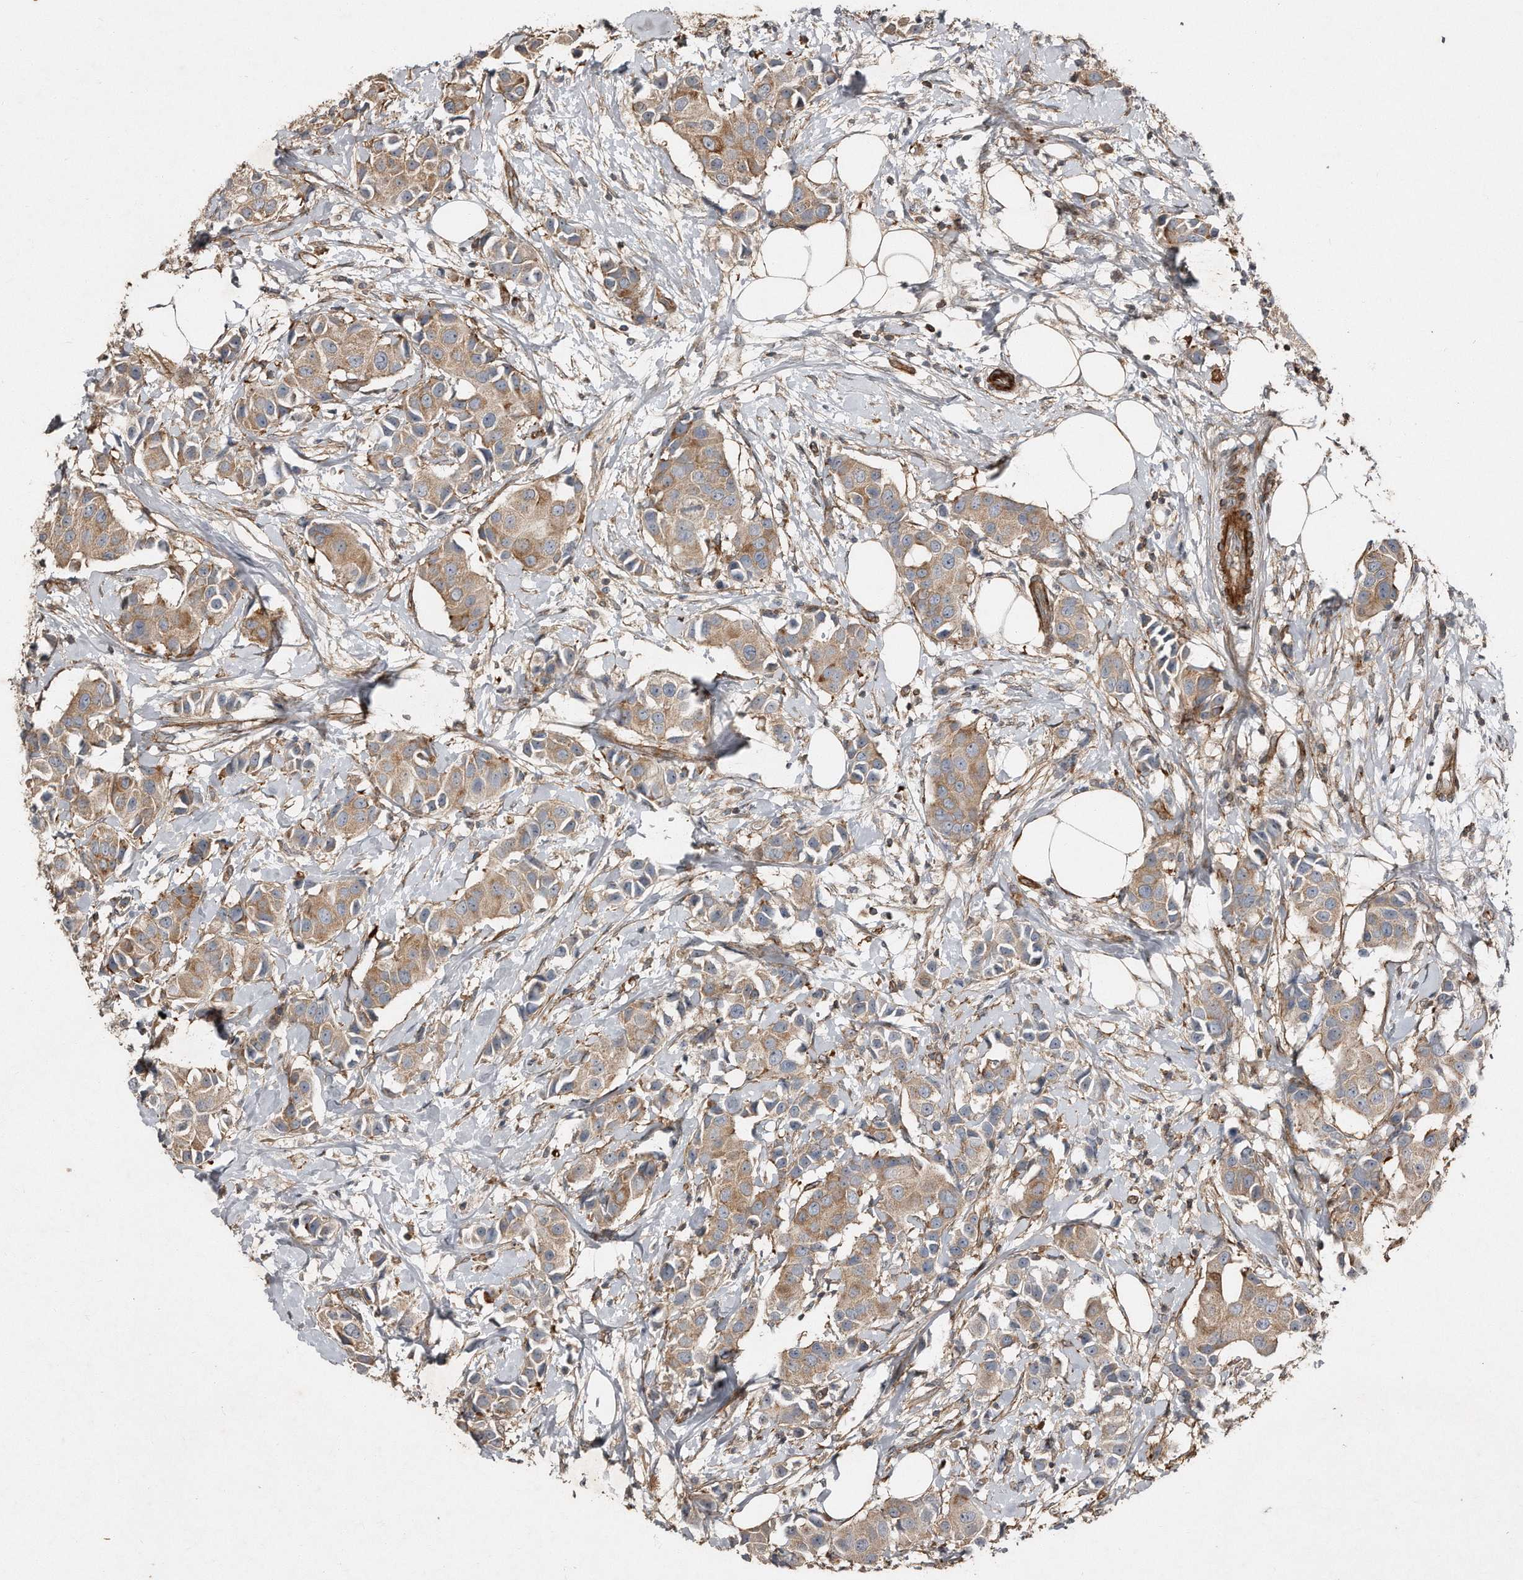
{"staining": {"intensity": "moderate", "quantity": ">75%", "location": "cytoplasmic/membranous"}, "tissue": "breast cancer", "cell_type": "Tumor cells", "image_type": "cancer", "snomed": [{"axis": "morphology", "description": "Normal tissue, NOS"}, {"axis": "morphology", "description": "Duct carcinoma"}, {"axis": "topography", "description": "Breast"}], "caption": "Invasive ductal carcinoma (breast) stained with a brown dye reveals moderate cytoplasmic/membranous positive expression in approximately >75% of tumor cells.", "gene": "SNAP47", "patient": {"sex": "female", "age": 39}}